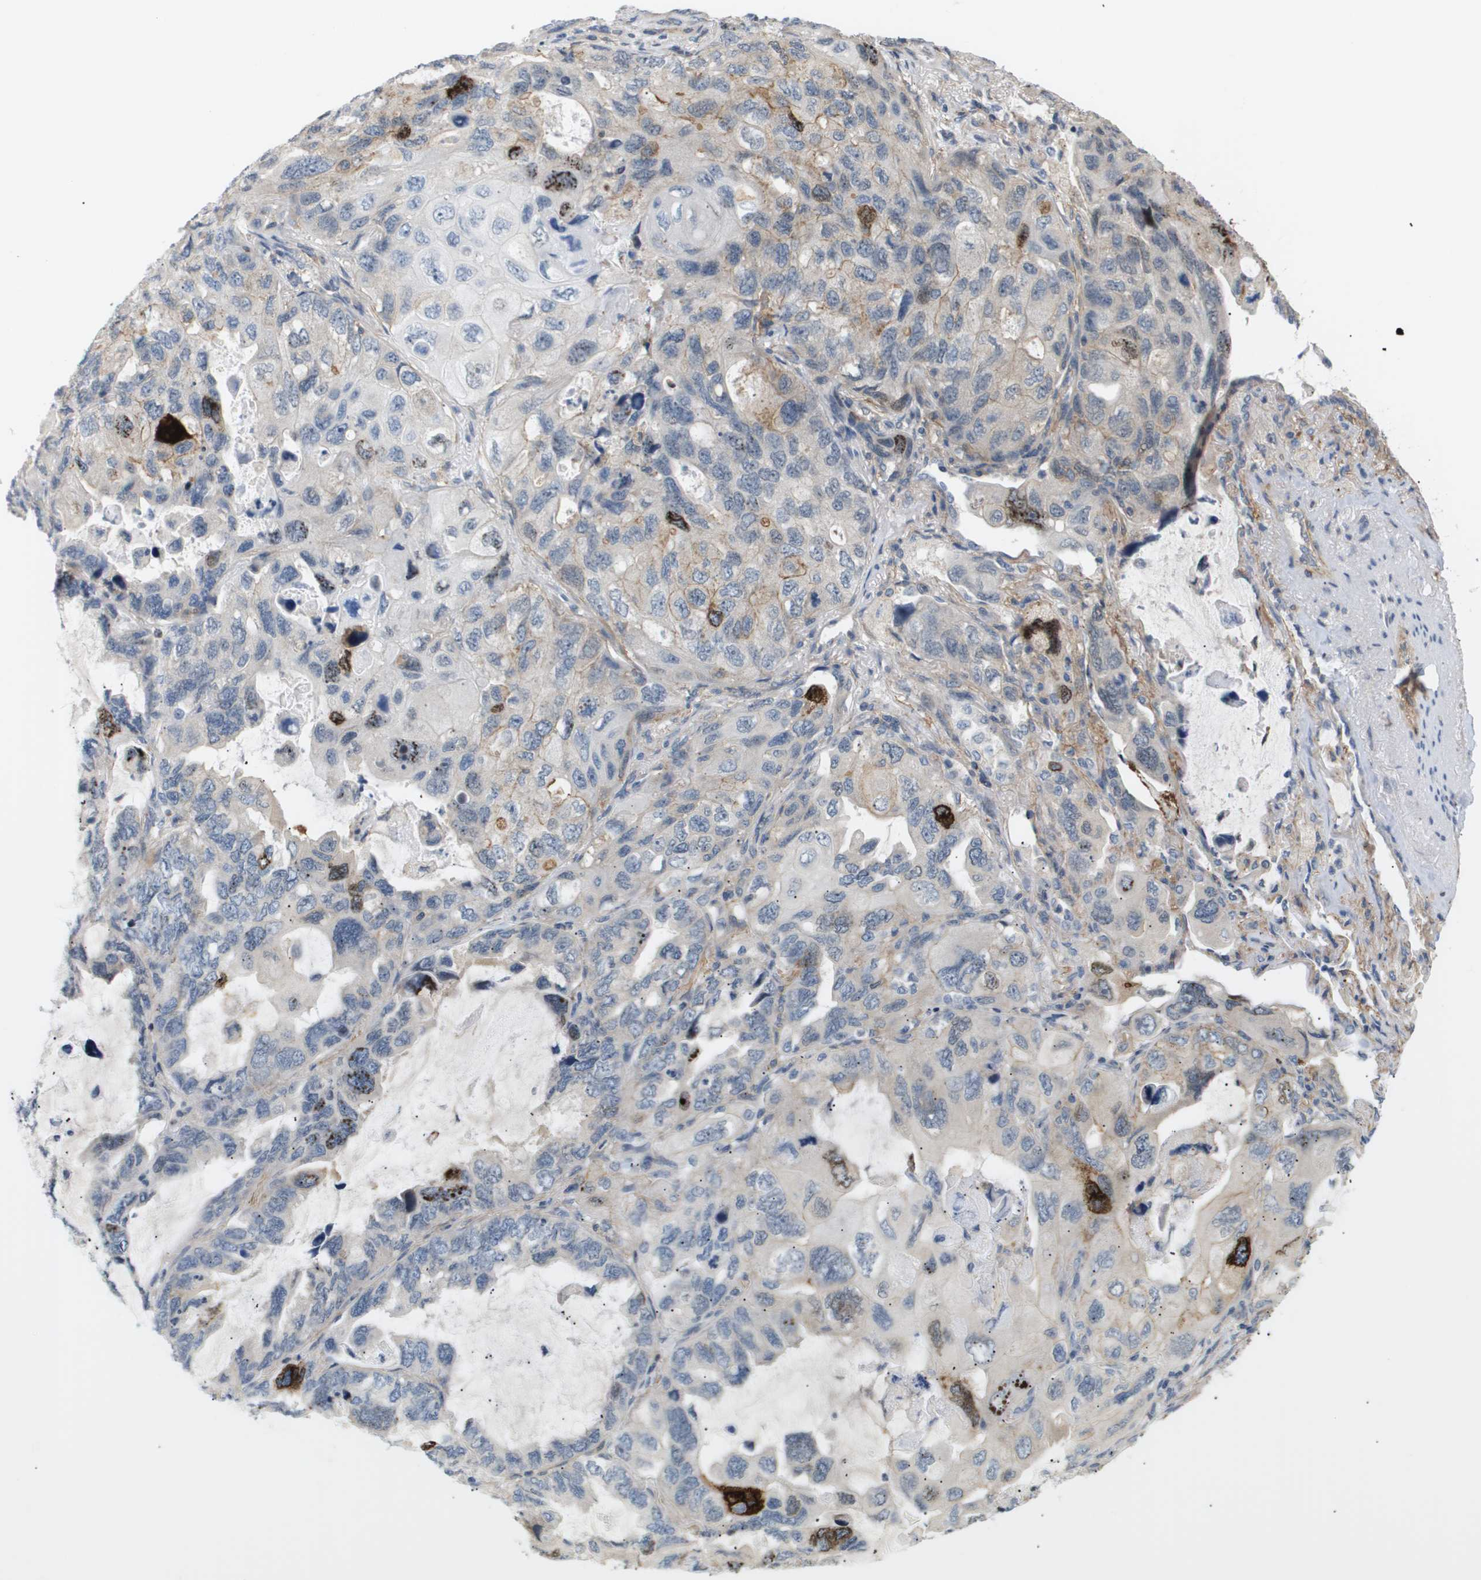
{"staining": {"intensity": "weak", "quantity": "<25%", "location": "cytoplasmic/membranous"}, "tissue": "lung cancer", "cell_type": "Tumor cells", "image_type": "cancer", "snomed": [{"axis": "morphology", "description": "Squamous cell carcinoma, NOS"}, {"axis": "topography", "description": "Lung"}], "caption": "A high-resolution micrograph shows immunohistochemistry staining of lung cancer (squamous cell carcinoma), which demonstrates no significant expression in tumor cells.", "gene": "CORO2B", "patient": {"sex": "female", "age": 73}}